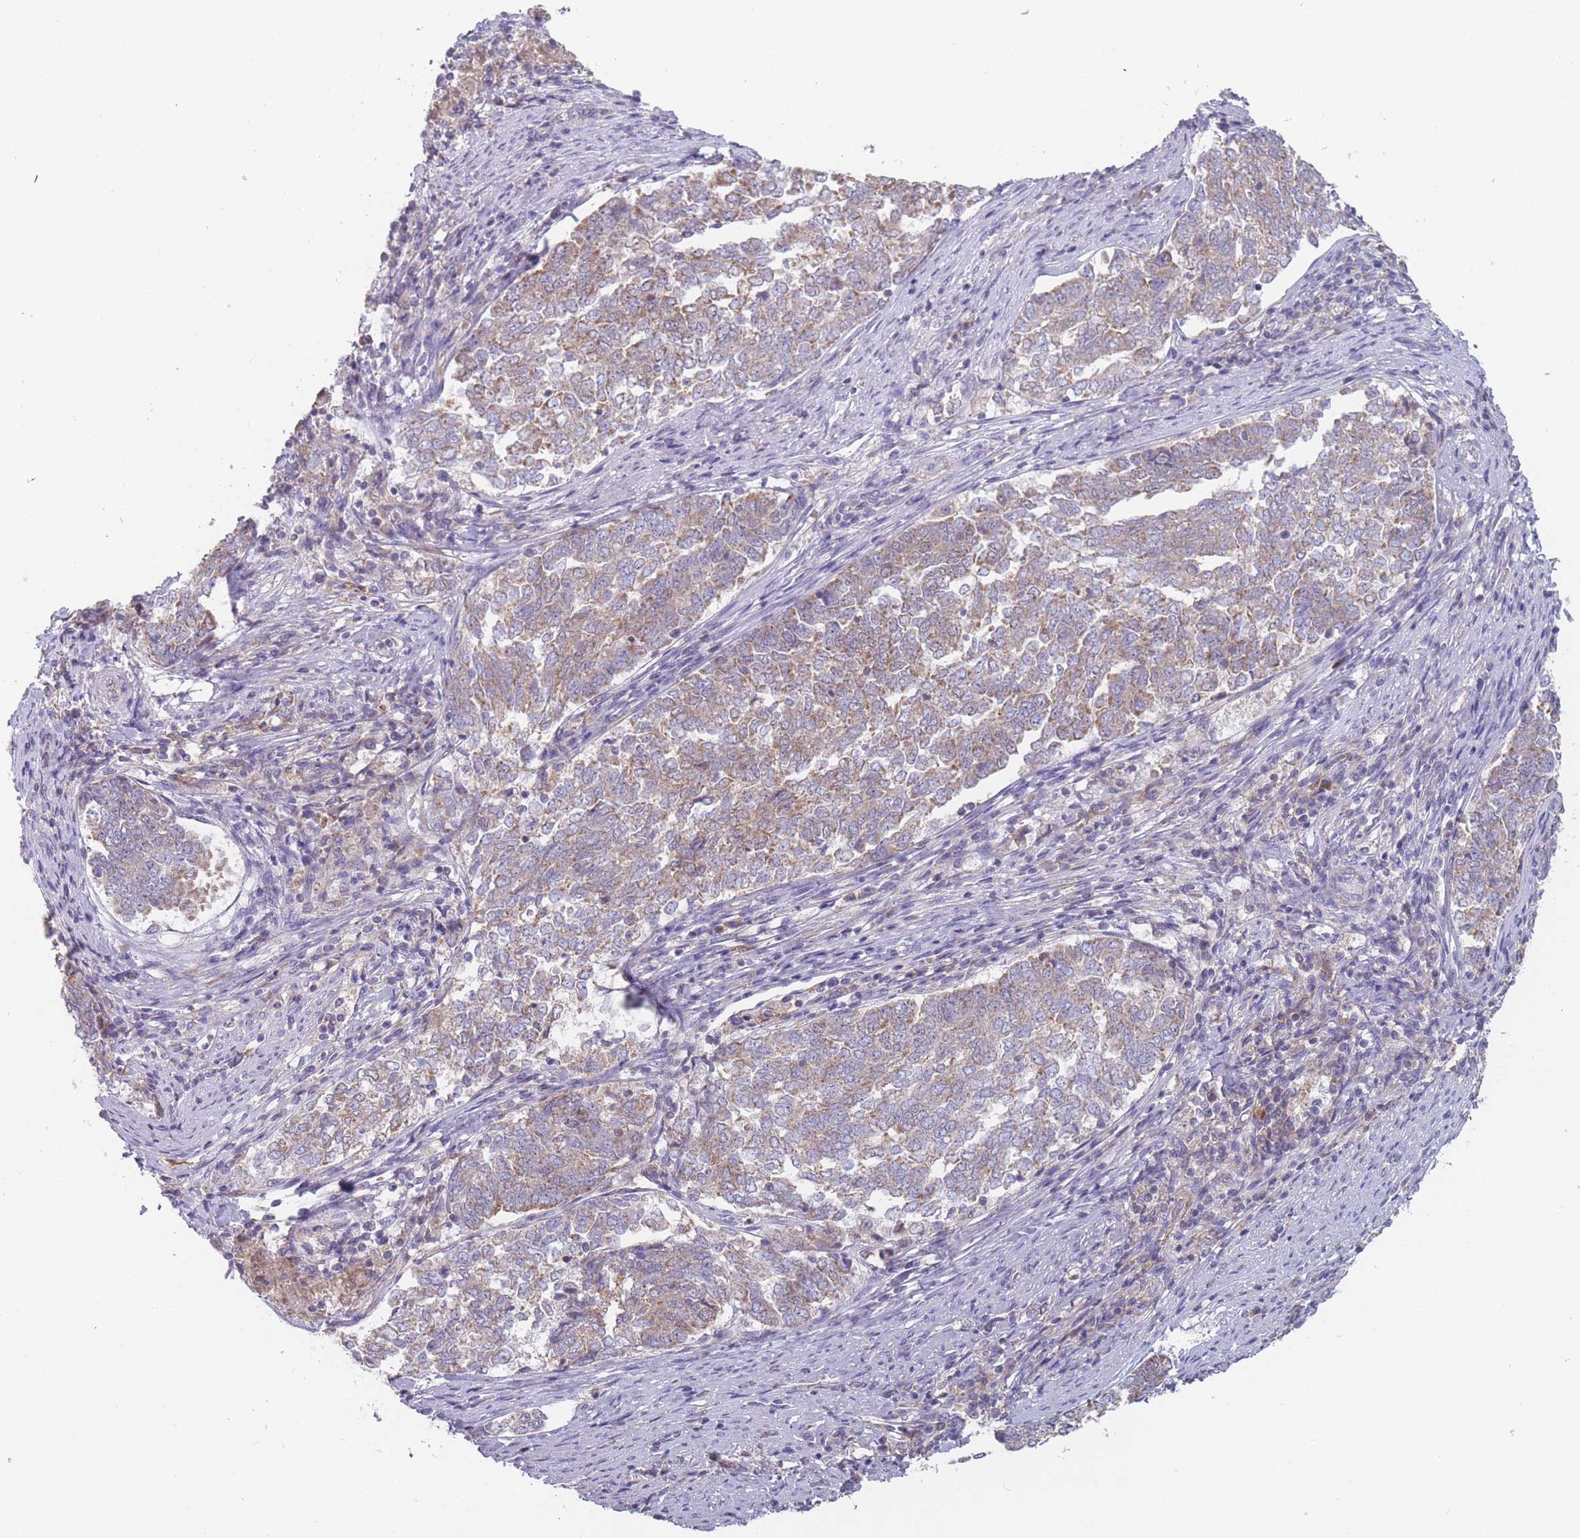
{"staining": {"intensity": "moderate", "quantity": ">75%", "location": "cytoplasmic/membranous"}, "tissue": "endometrial cancer", "cell_type": "Tumor cells", "image_type": "cancer", "snomed": [{"axis": "morphology", "description": "Adenocarcinoma, NOS"}, {"axis": "topography", "description": "Endometrium"}], "caption": "This photomicrograph reveals immunohistochemistry (IHC) staining of human endometrial adenocarcinoma, with medium moderate cytoplasmic/membranous staining in approximately >75% of tumor cells.", "gene": "PEX7", "patient": {"sex": "female", "age": 80}}